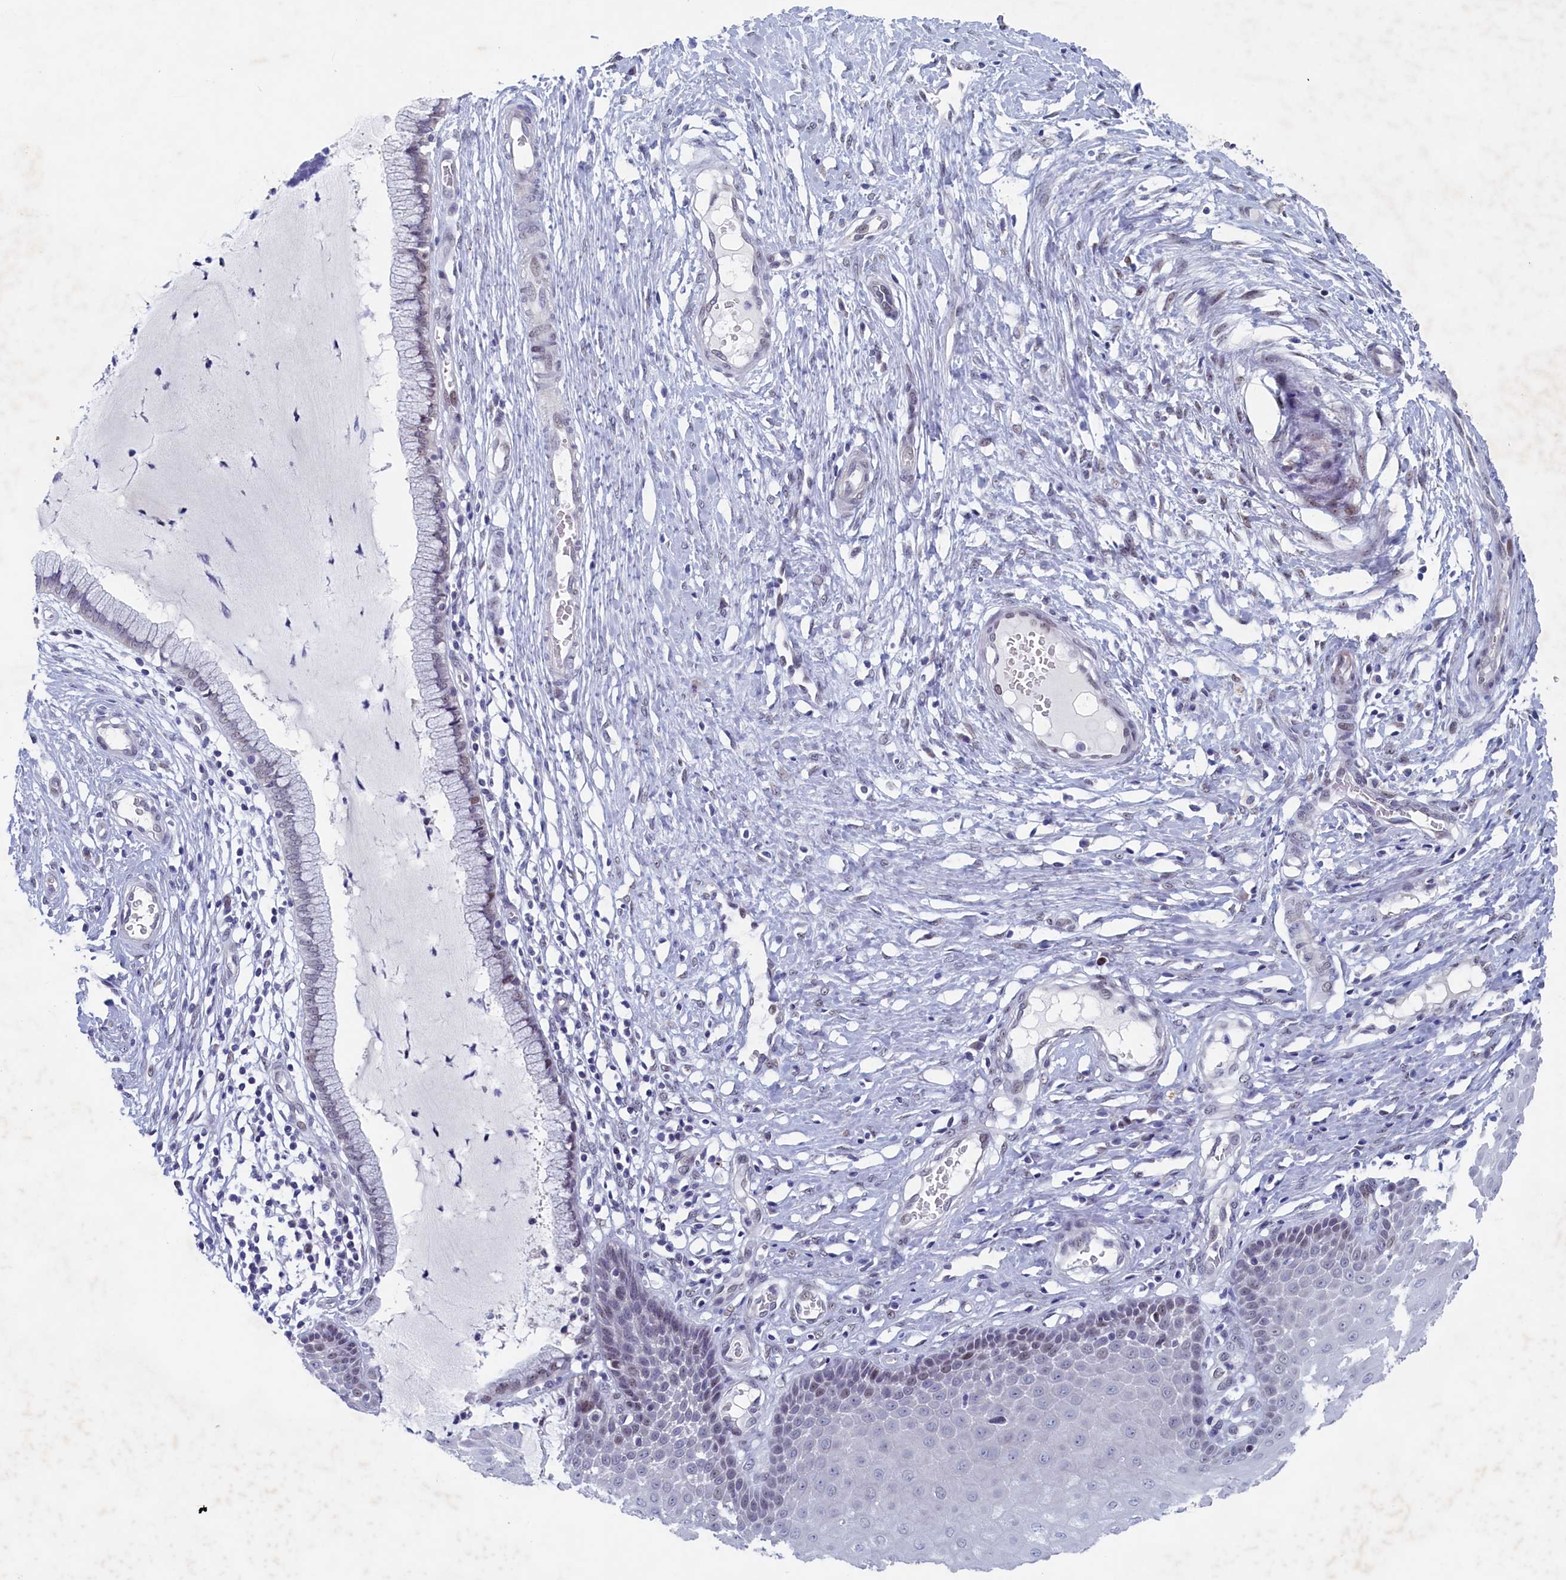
{"staining": {"intensity": "weak", "quantity": "<25%", "location": "nuclear"}, "tissue": "cervix", "cell_type": "Glandular cells", "image_type": "normal", "snomed": [{"axis": "morphology", "description": "Normal tissue, NOS"}, {"axis": "topography", "description": "Cervix"}], "caption": "Immunohistochemistry photomicrograph of unremarkable human cervix stained for a protein (brown), which exhibits no positivity in glandular cells. The staining was performed using DAB (3,3'-diaminobenzidine) to visualize the protein expression in brown, while the nuclei were stained in blue with hematoxylin (Magnification: 20x).", "gene": "WDR76", "patient": {"sex": "female", "age": 55}}